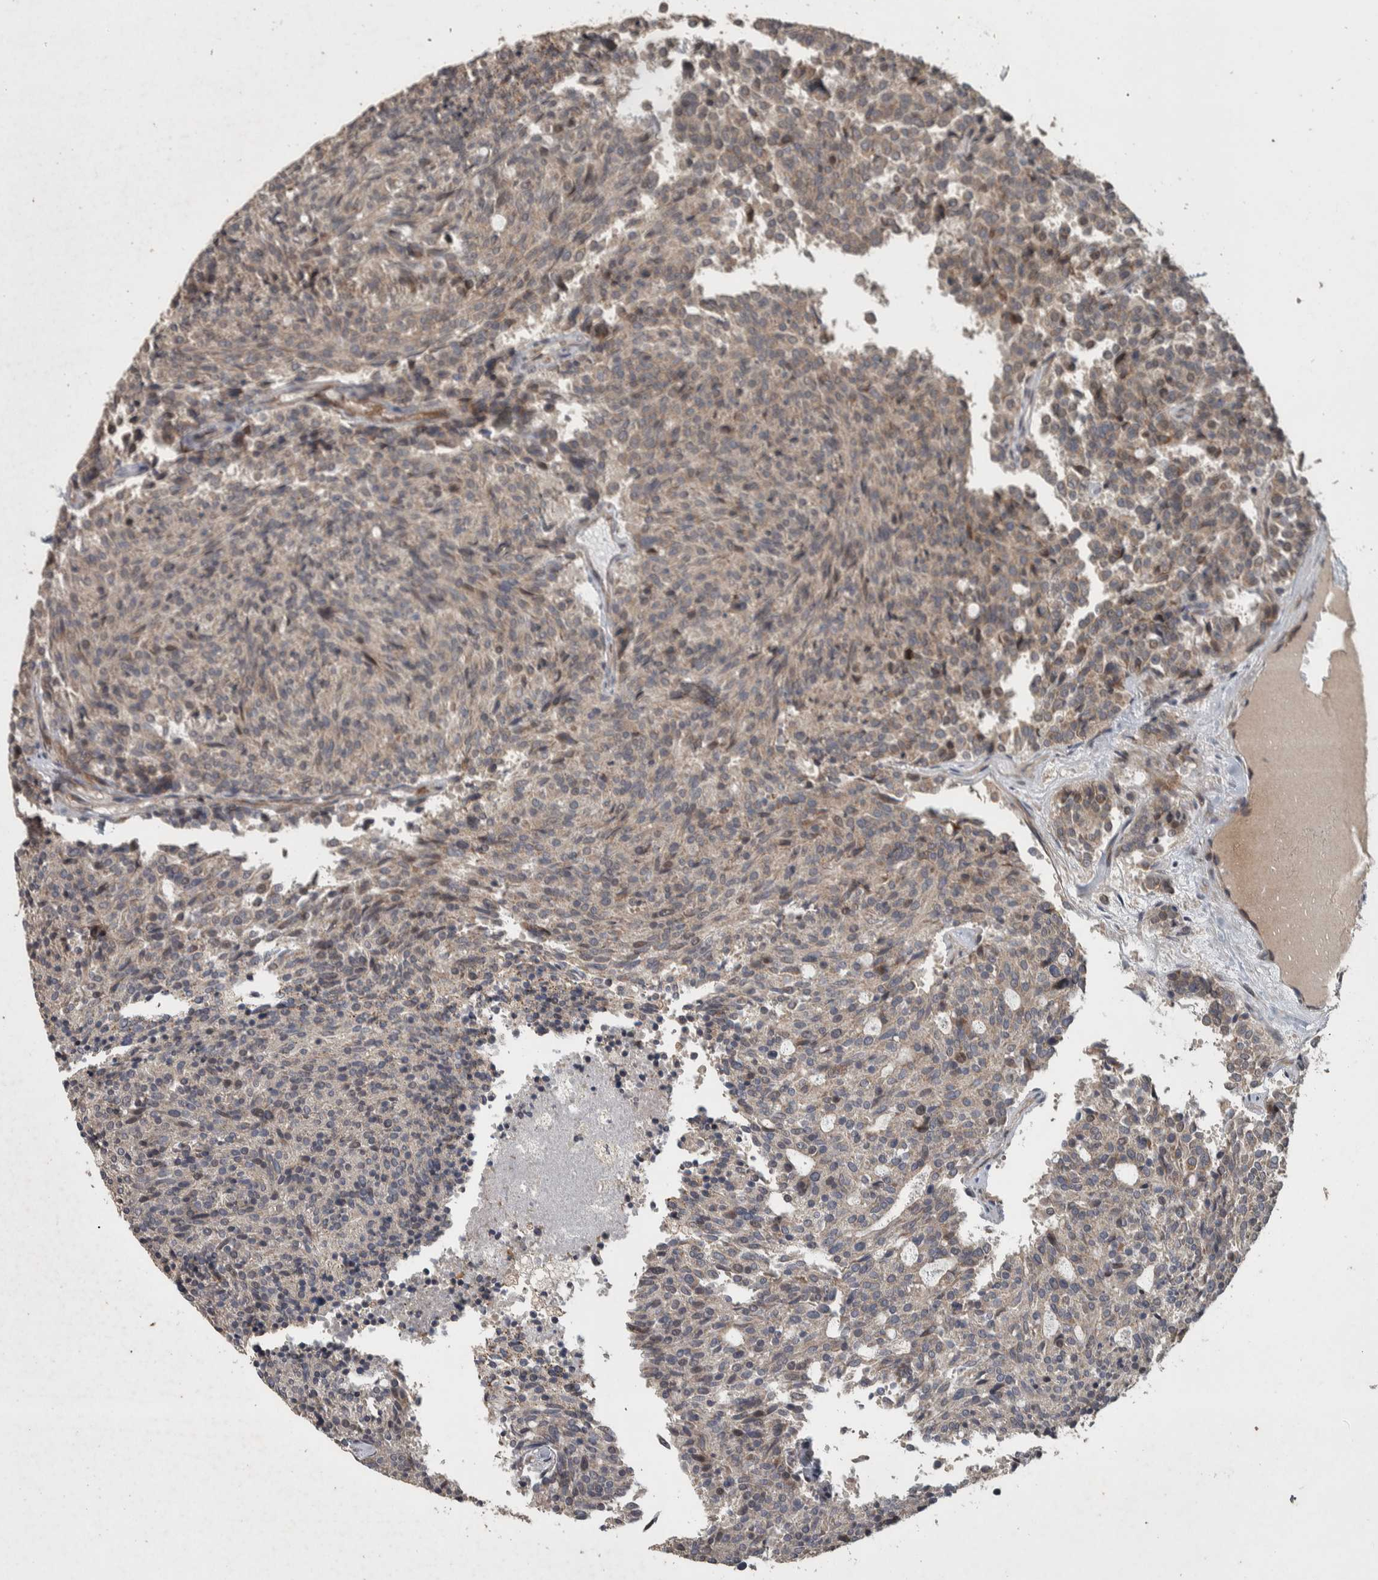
{"staining": {"intensity": "weak", "quantity": ">75%", "location": "cytoplasmic/membranous"}, "tissue": "carcinoid", "cell_type": "Tumor cells", "image_type": "cancer", "snomed": [{"axis": "morphology", "description": "Carcinoid, malignant, NOS"}, {"axis": "topography", "description": "Pancreas"}], "caption": "IHC image of neoplastic tissue: carcinoid stained using immunohistochemistry exhibits low levels of weak protein expression localized specifically in the cytoplasmic/membranous of tumor cells, appearing as a cytoplasmic/membranous brown color.", "gene": "ERAL1", "patient": {"sex": "female", "age": 54}}